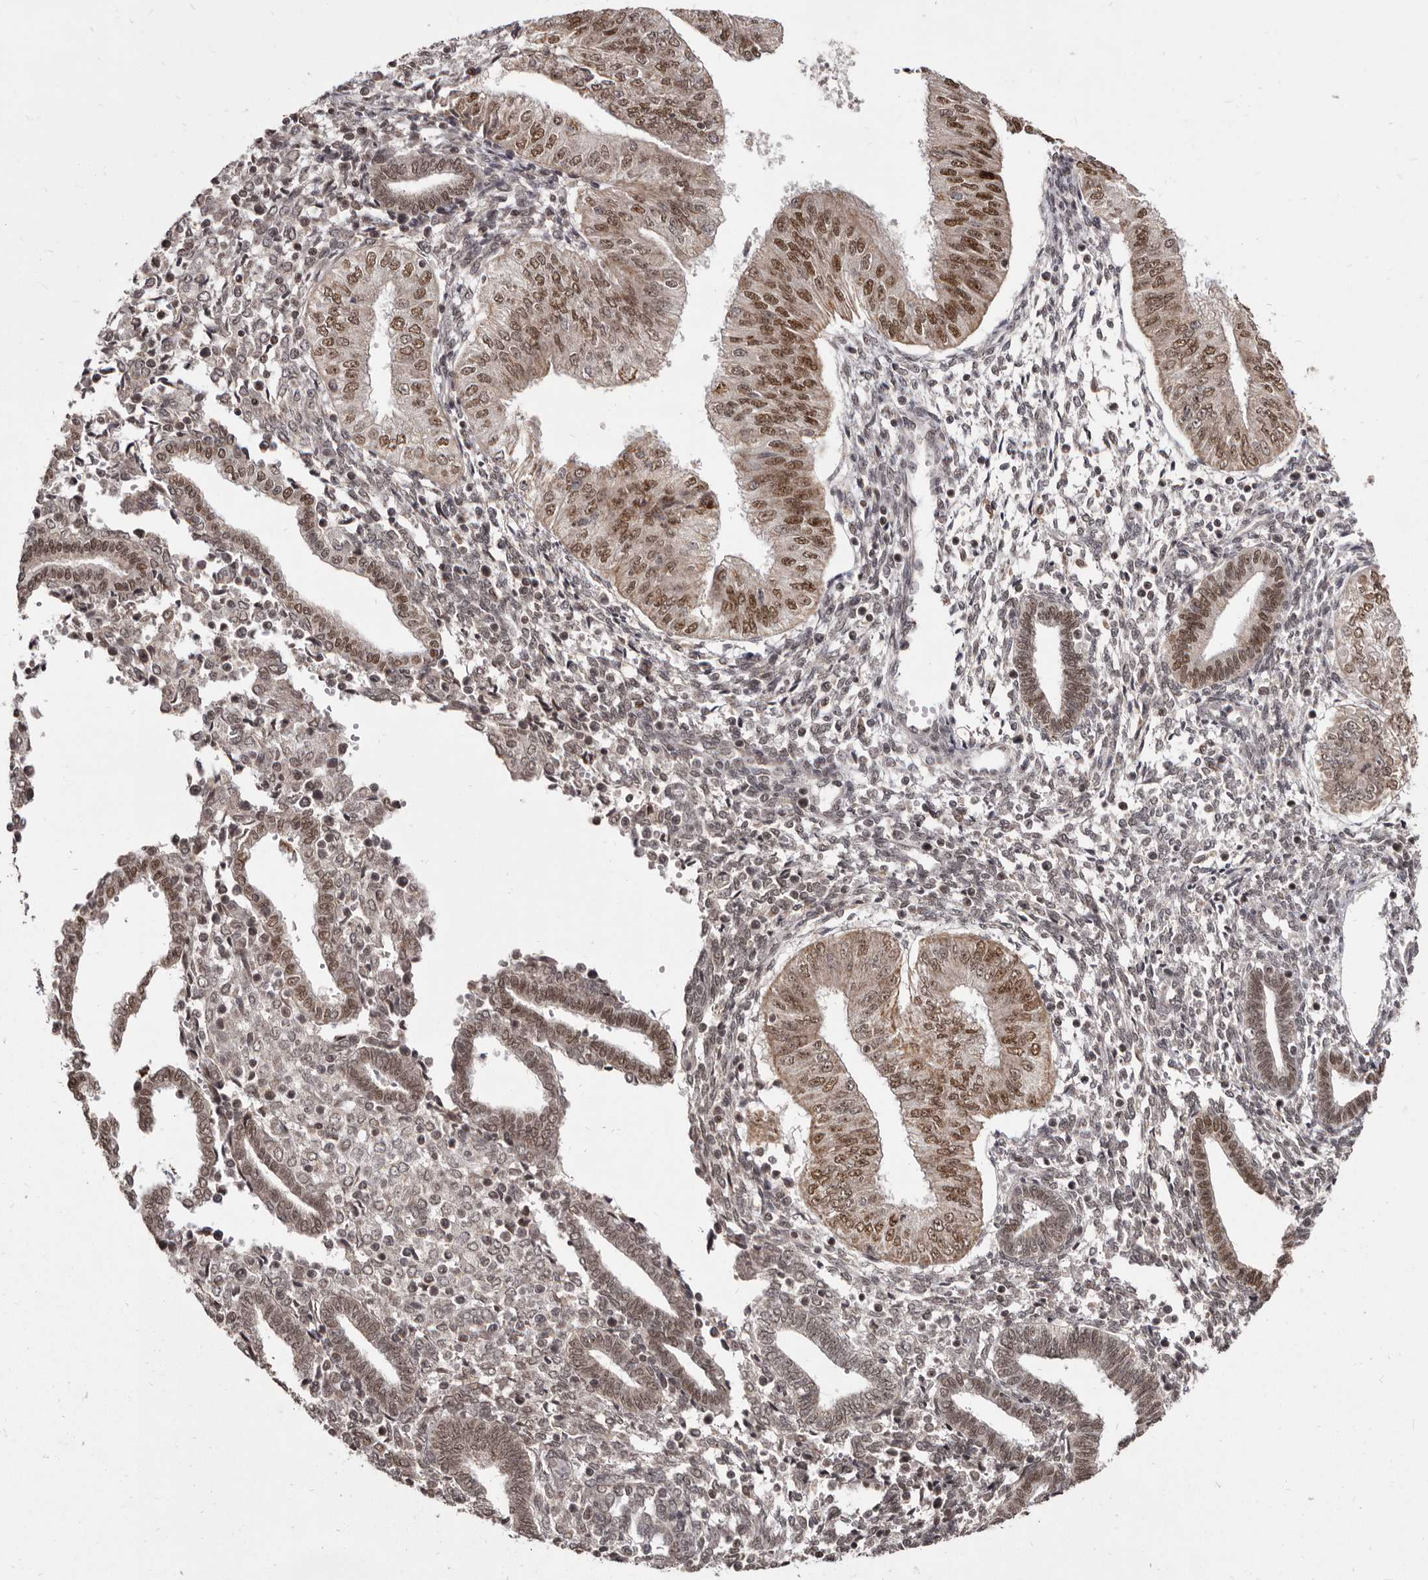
{"staining": {"intensity": "moderate", "quantity": ">75%", "location": "nuclear"}, "tissue": "endometrial cancer", "cell_type": "Tumor cells", "image_type": "cancer", "snomed": [{"axis": "morphology", "description": "Normal tissue, NOS"}, {"axis": "morphology", "description": "Adenocarcinoma, NOS"}, {"axis": "topography", "description": "Endometrium"}], "caption": "The micrograph displays staining of endometrial cancer (adenocarcinoma), revealing moderate nuclear protein expression (brown color) within tumor cells. The protein is shown in brown color, while the nuclei are stained blue.", "gene": "THUMPD1", "patient": {"sex": "female", "age": 53}}